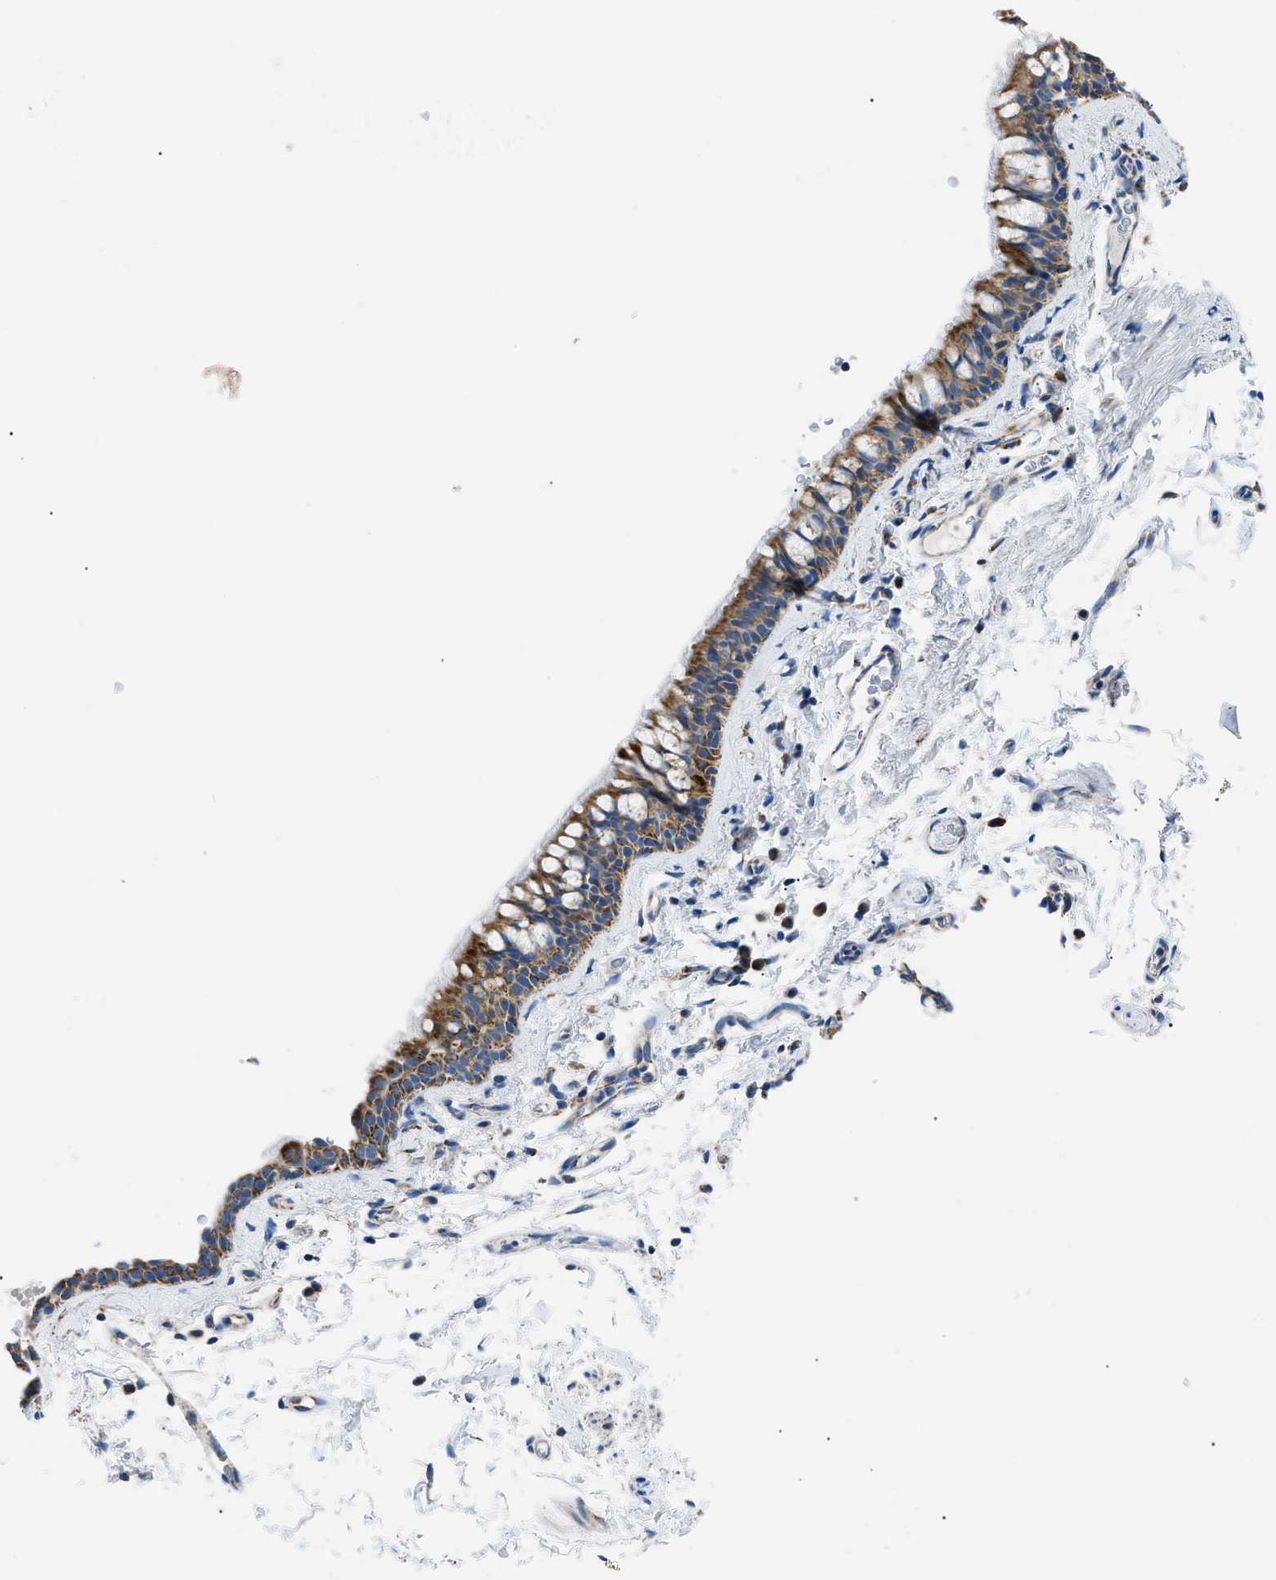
{"staining": {"intensity": "strong", "quantity": ">75%", "location": "cytoplasmic/membranous"}, "tissue": "bronchus", "cell_type": "Respiratory epithelial cells", "image_type": "normal", "snomed": [{"axis": "morphology", "description": "Normal tissue, NOS"}, {"axis": "morphology", "description": "Malignant melanoma, Metastatic site"}, {"axis": "topography", "description": "Bronchus"}, {"axis": "topography", "description": "Lung"}], "caption": "Immunohistochemistry histopathology image of normal bronchus stained for a protein (brown), which shows high levels of strong cytoplasmic/membranous positivity in about >75% of respiratory epithelial cells.", "gene": "PHB2", "patient": {"sex": "male", "age": 64}}